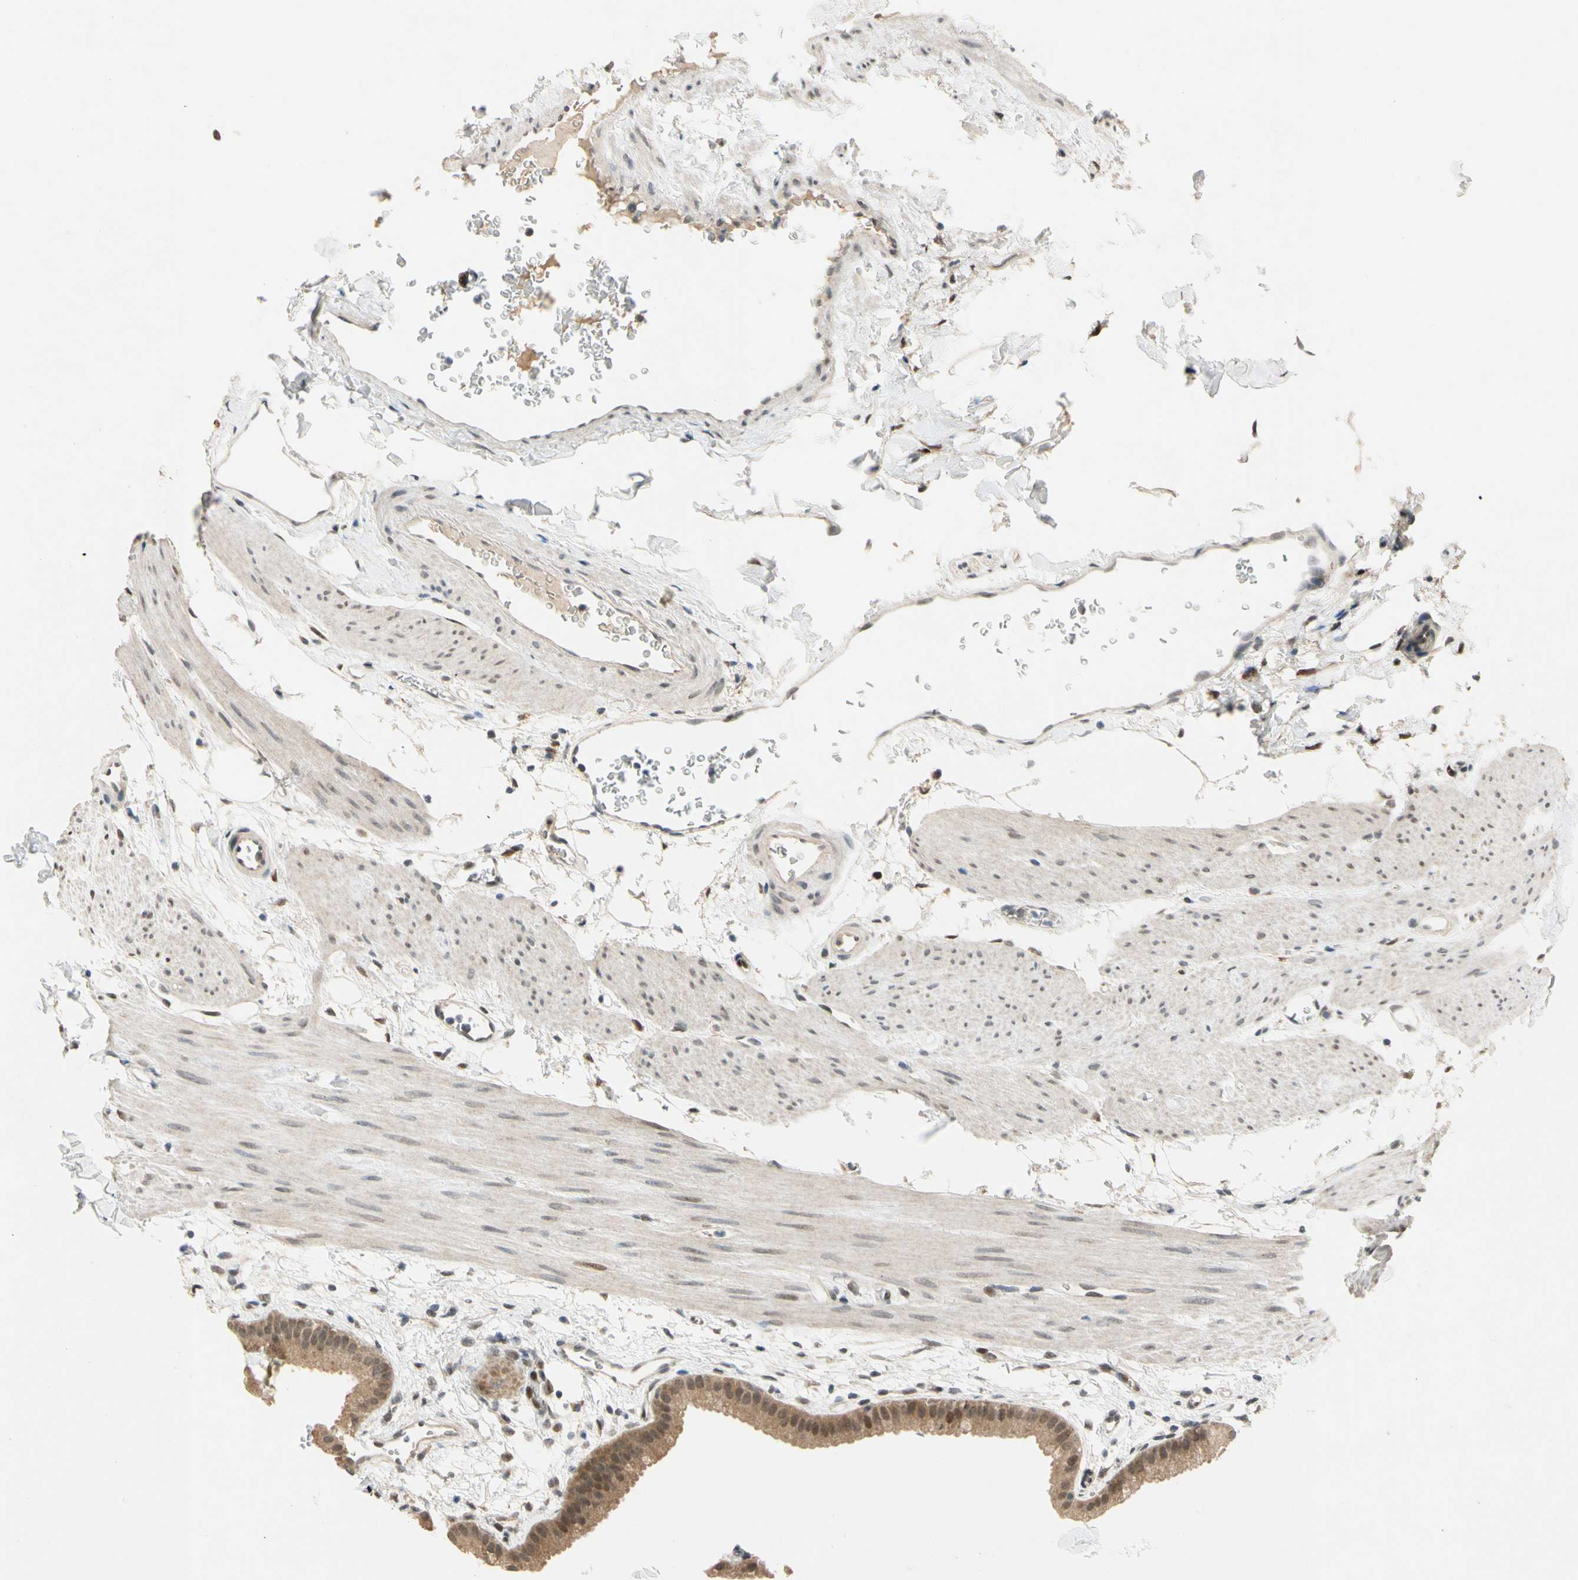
{"staining": {"intensity": "moderate", "quantity": ">75%", "location": "cytoplasmic/membranous,nuclear"}, "tissue": "gallbladder", "cell_type": "Glandular cells", "image_type": "normal", "snomed": [{"axis": "morphology", "description": "Normal tissue, NOS"}, {"axis": "topography", "description": "Gallbladder"}], "caption": "The histopathology image exhibits a brown stain indicating the presence of a protein in the cytoplasmic/membranous,nuclear of glandular cells in gallbladder. (Brightfield microscopy of DAB IHC at high magnification).", "gene": "RIOX2", "patient": {"sex": "female", "age": 64}}